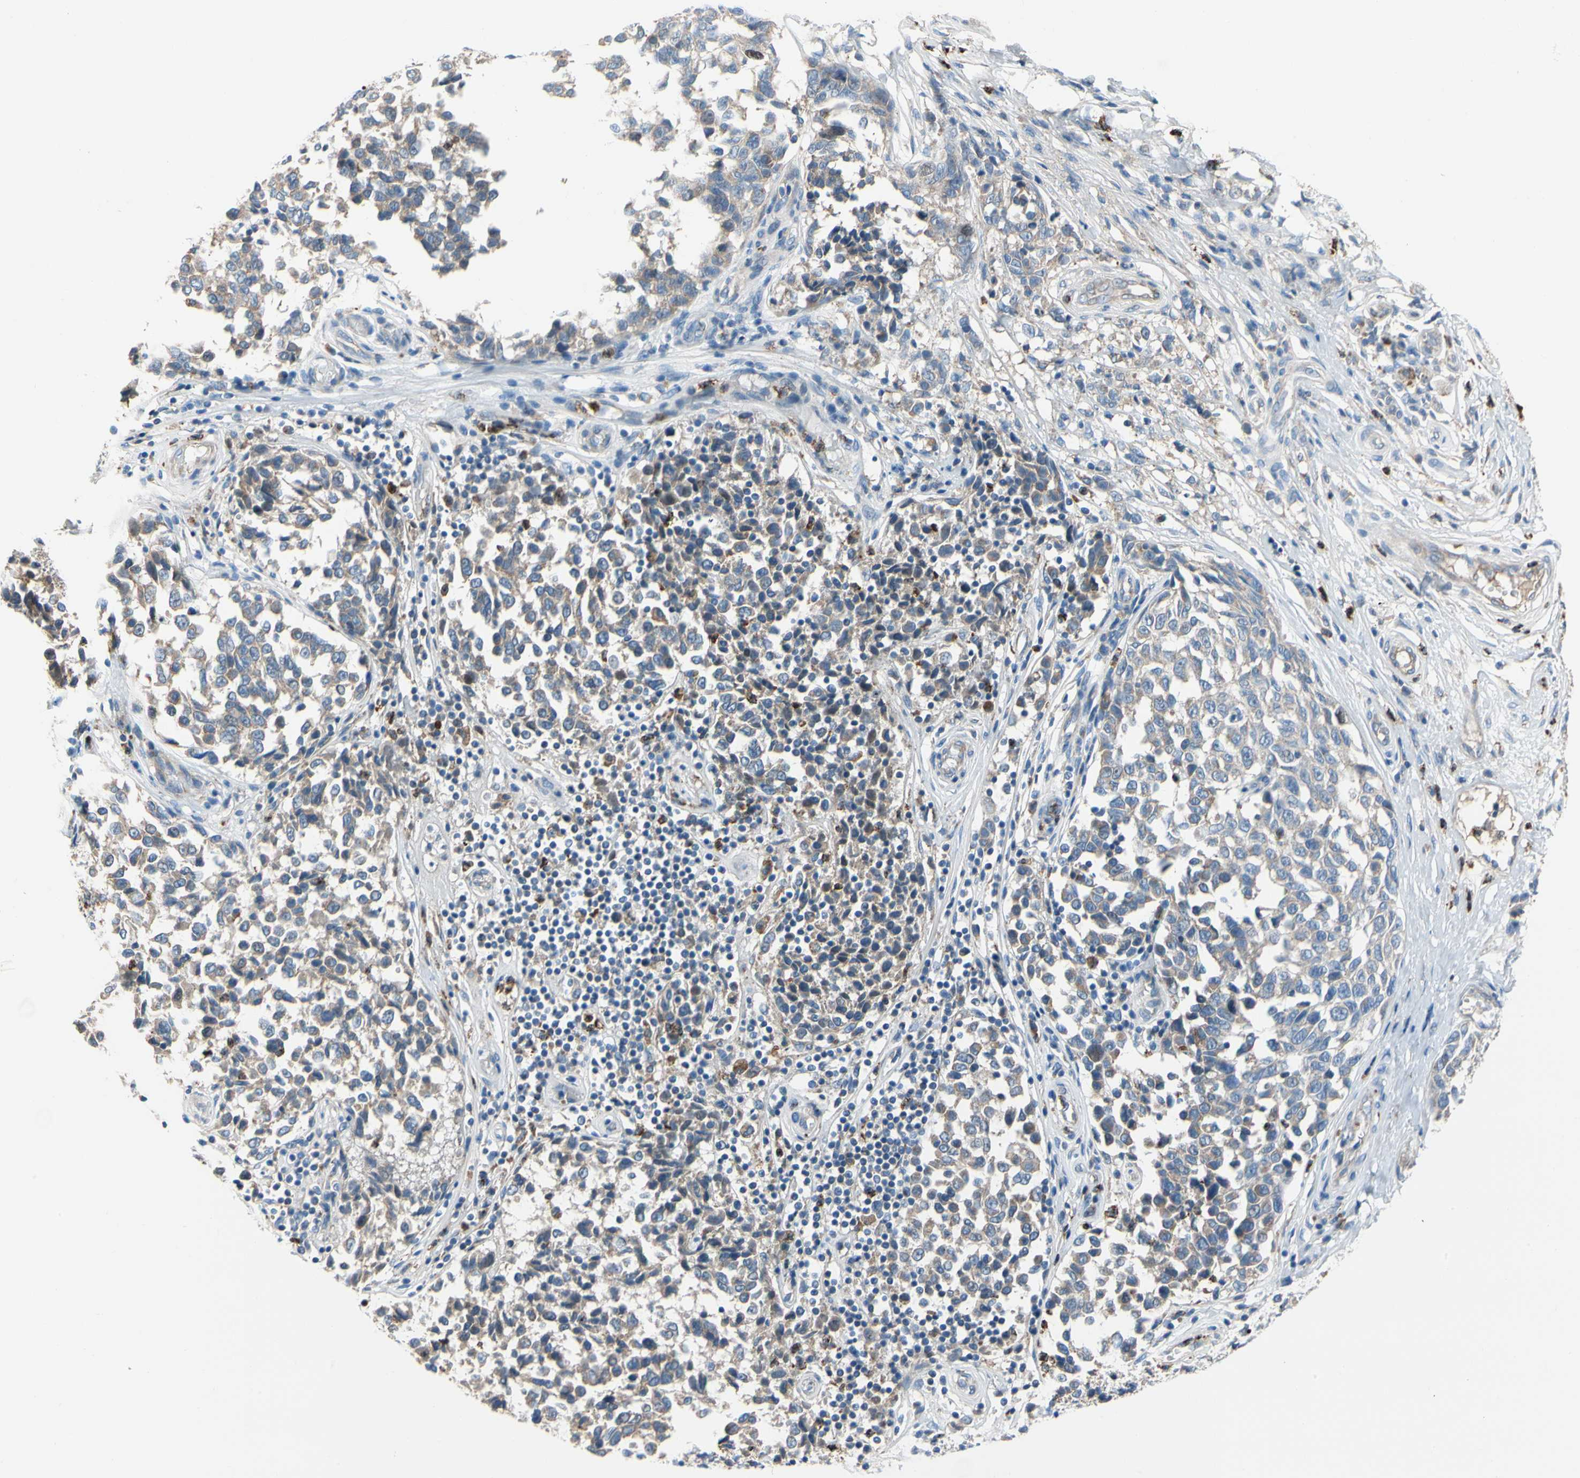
{"staining": {"intensity": "negative", "quantity": "none", "location": "none"}, "tissue": "melanoma", "cell_type": "Tumor cells", "image_type": "cancer", "snomed": [{"axis": "morphology", "description": "Malignant melanoma, NOS"}, {"axis": "topography", "description": "Skin"}], "caption": "DAB (3,3'-diaminobenzidine) immunohistochemical staining of human melanoma exhibits no significant staining in tumor cells.", "gene": "HJURP", "patient": {"sex": "female", "age": 64}}